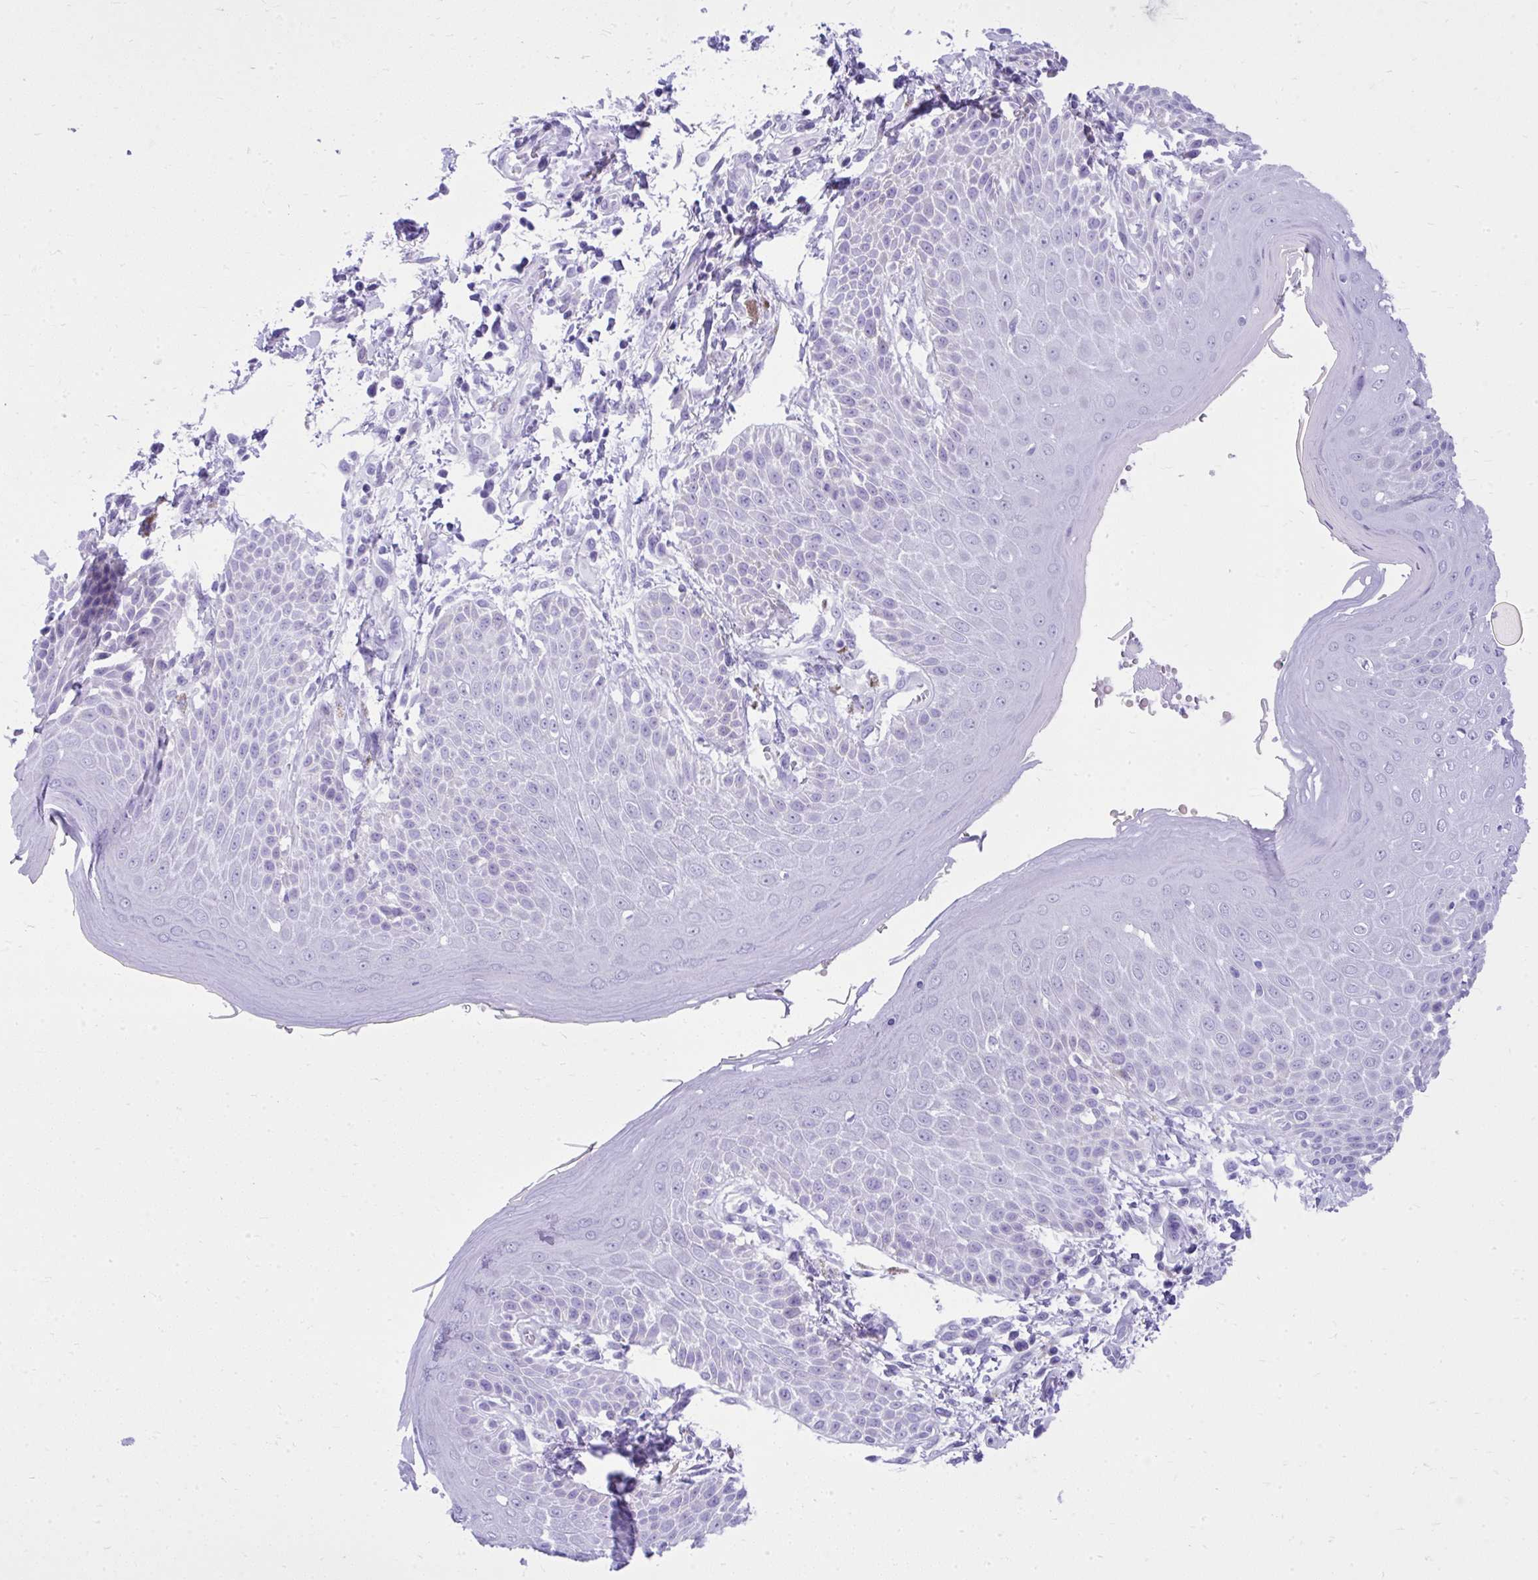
{"staining": {"intensity": "moderate", "quantity": "<25%", "location": "cytoplasmic/membranous"}, "tissue": "skin", "cell_type": "Epidermal cells", "image_type": "normal", "snomed": [{"axis": "morphology", "description": "Normal tissue, NOS"}, {"axis": "topography", "description": "Peripheral nerve tissue"}], "caption": "Benign skin demonstrates moderate cytoplasmic/membranous expression in about <25% of epidermal cells, visualized by immunohistochemistry.", "gene": "RALYL", "patient": {"sex": "male", "age": 51}}